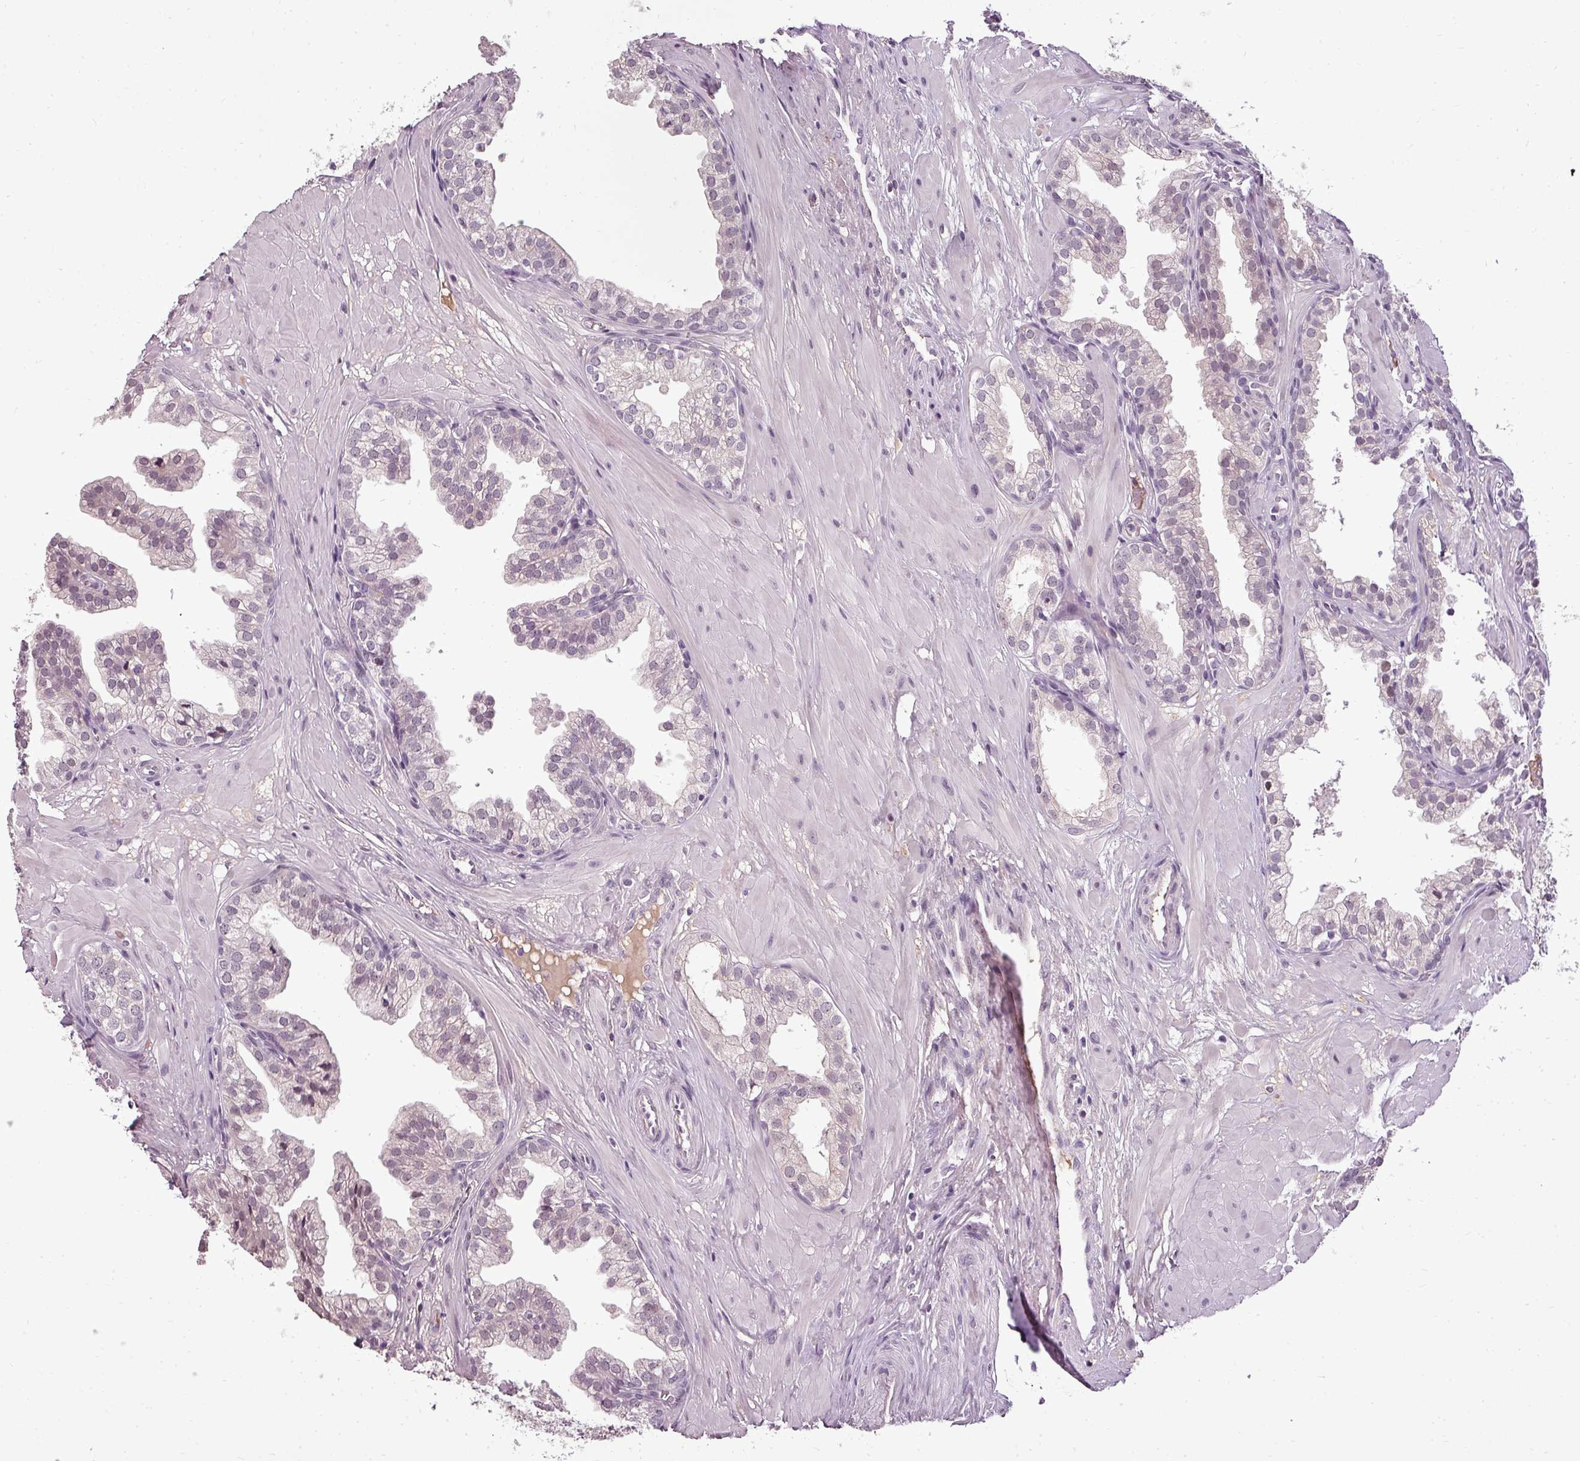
{"staining": {"intensity": "weak", "quantity": "25%-75%", "location": "nuclear"}, "tissue": "prostate", "cell_type": "Glandular cells", "image_type": "normal", "snomed": [{"axis": "morphology", "description": "Normal tissue, NOS"}, {"axis": "topography", "description": "Prostate"}, {"axis": "topography", "description": "Peripheral nerve tissue"}], "caption": "Brown immunohistochemical staining in normal human prostate reveals weak nuclear expression in approximately 25%-75% of glandular cells. Nuclei are stained in blue.", "gene": "BCAS3", "patient": {"sex": "male", "age": 55}}